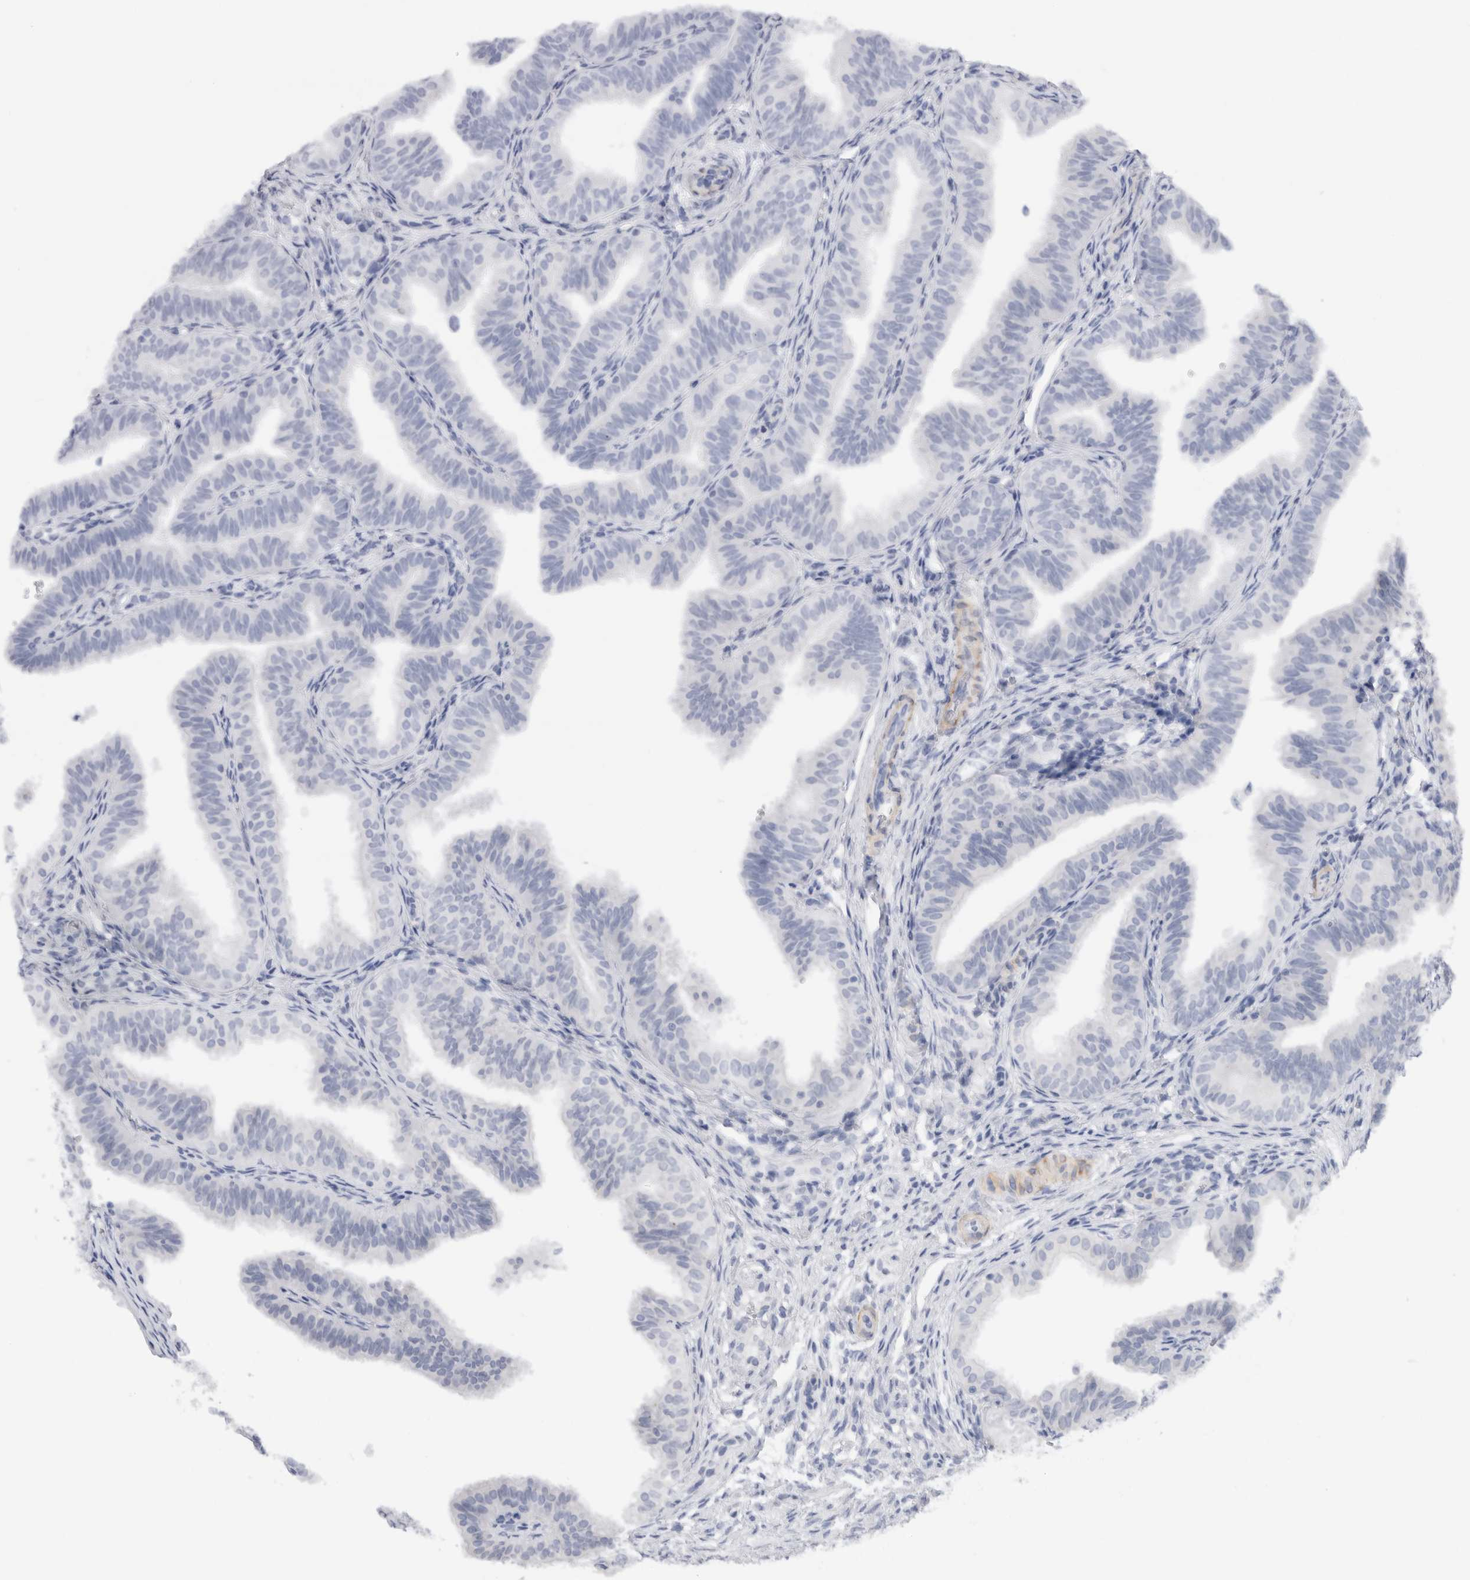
{"staining": {"intensity": "negative", "quantity": "none", "location": "none"}, "tissue": "fallopian tube", "cell_type": "Glandular cells", "image_type": "normal", "snomed": [{"axis": "morphology", "description": "Normal tissue, NOS"}, {"axis": "topography", "description": "Fallopian tube"}], "caption": "Photomicrograph shows no significant protein staining in glandular cells of unremarkable fallopian tube.", "gene": "C9orf50", "patient": {"sex": "female", "age": 35}}